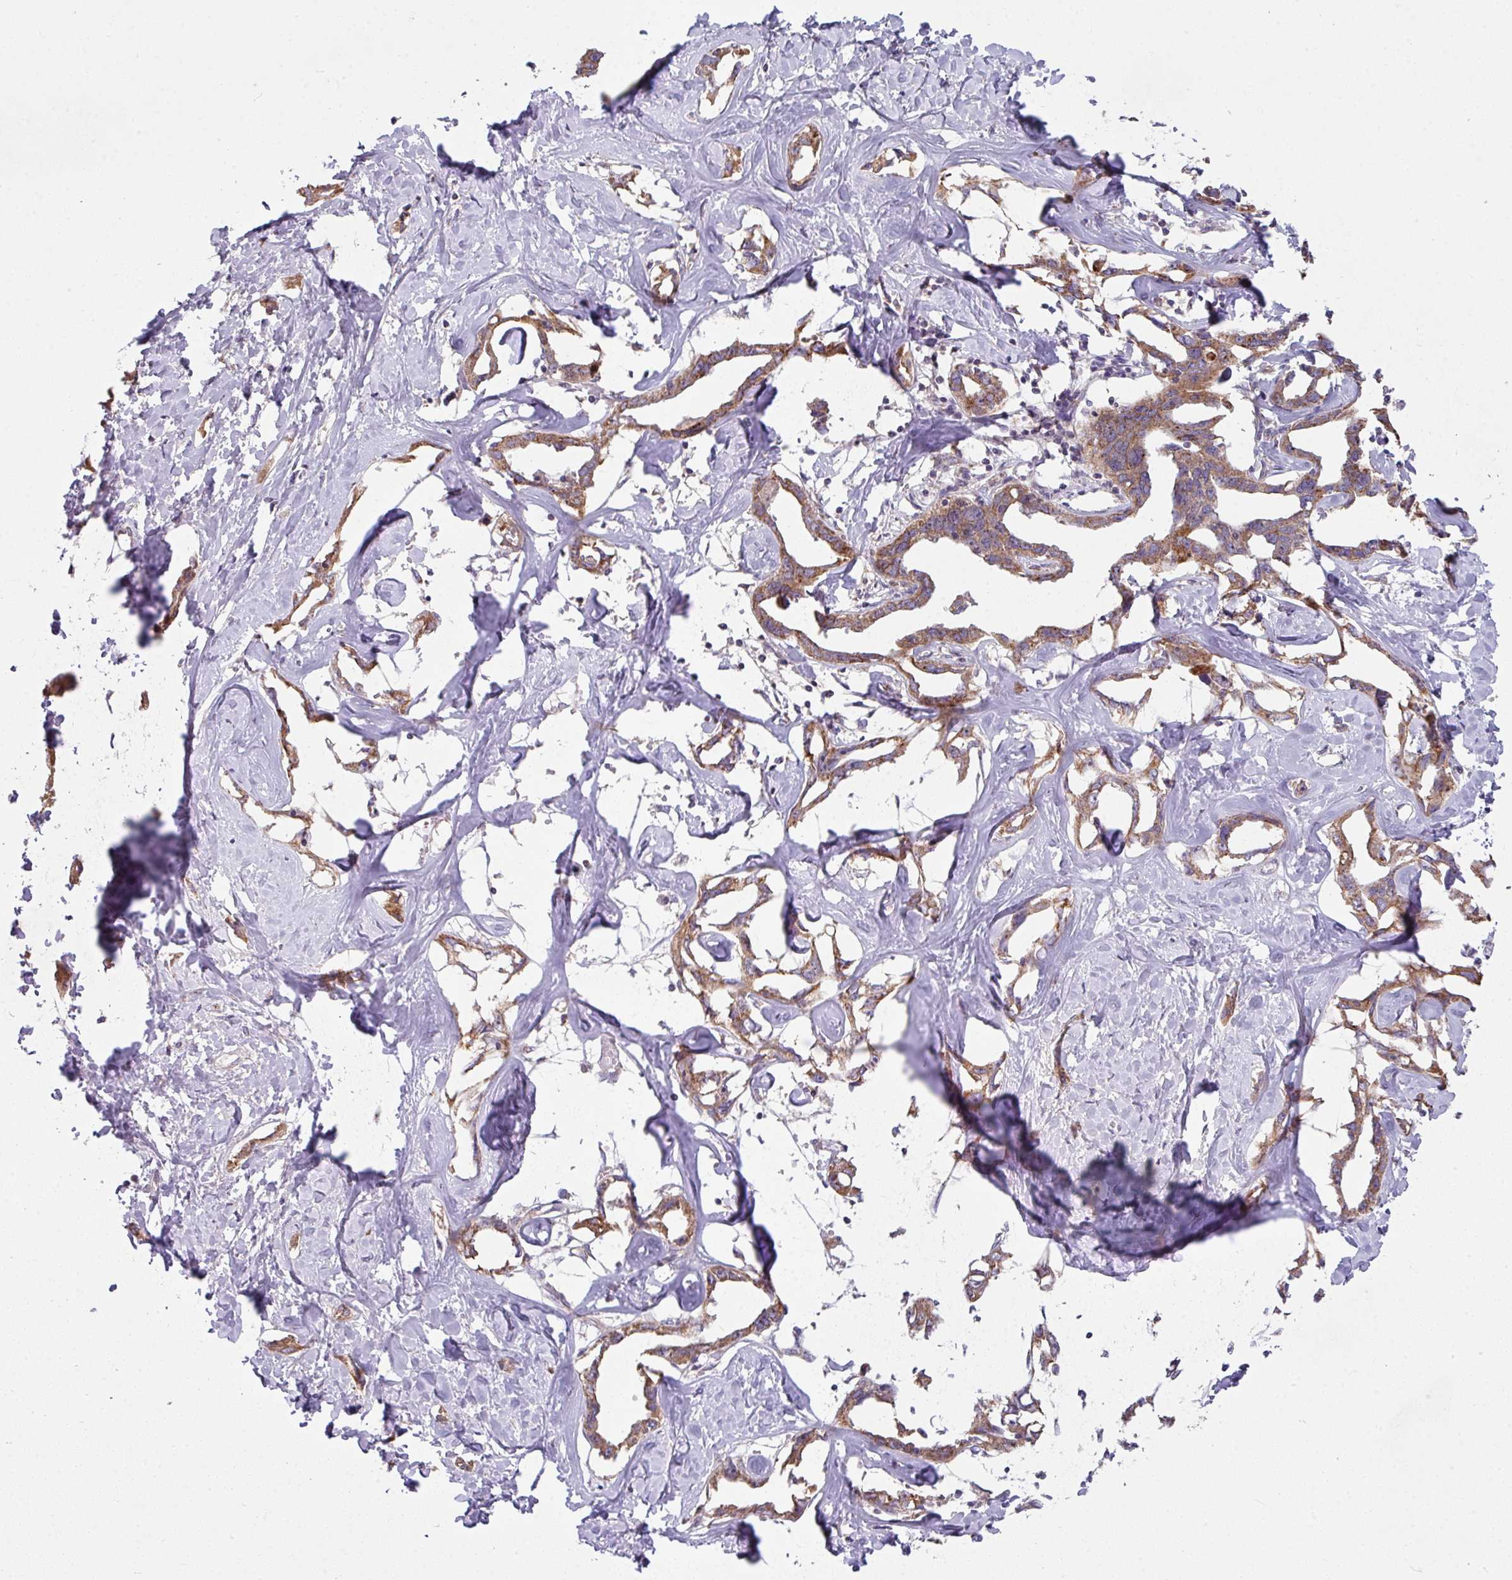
{"staining": {"intensity": "moderate", "quantity": ">75%", "location": "cytoplasmic/membranous"}, "tissue": "liver cancer", "cell_type": "Tumor cells", "image_type": "cancer", "snomed": [{"axis": "morphology", "description": "Cholangiocarcinoma"}, {"axis": "topography", "description": "Liver"}], "caption": "Brown immunohistochemical staining in human cholangiocarcinoma (liver) reveals moderate cytoplasmic/membranous expression in about >75% of tumor cells. The staining was performed using DAB, with brown indicating positive protein expression. Nuclei are stained blue with hematoxylin.", "gene": "LRRC9", "patient": {"sex": "male", "age": 59}}